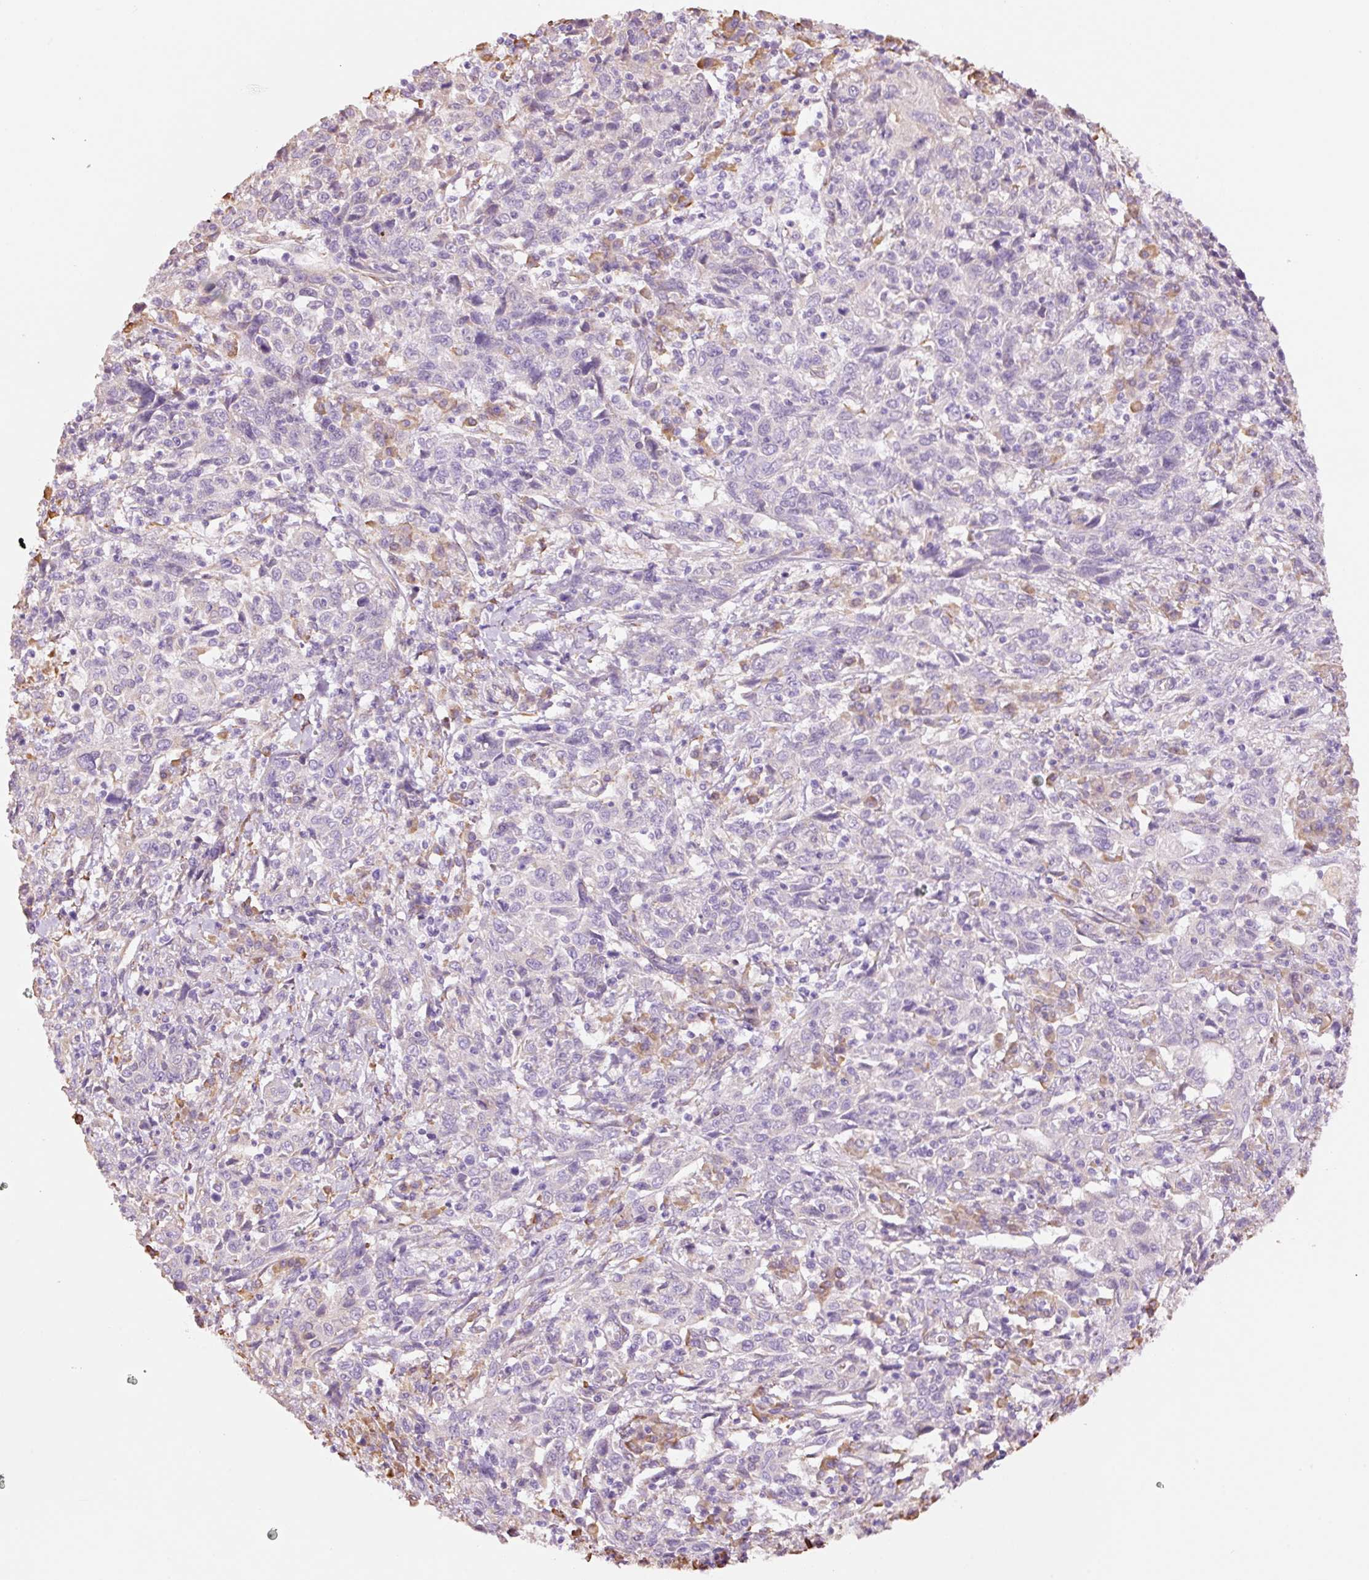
{"staining": {"intensity": "negative", "quantity": "none", "location": "none"}, "tissue": "cervical cancer", "cell_type": "Tumor cells", "image_type": "cancer", "snomed": [{"axis": "morphology", "description": "Squamous cell carcinoma, NOS"}, {"axis": "topography", "description": "Cervix"}], "caption": "Tumor cells show no significant protein staining in squamous cell carcinoma (cervical). Nuclei are stained in blue.", "gene": "GCG", "patient": {"sex": "female", "age": 46}}